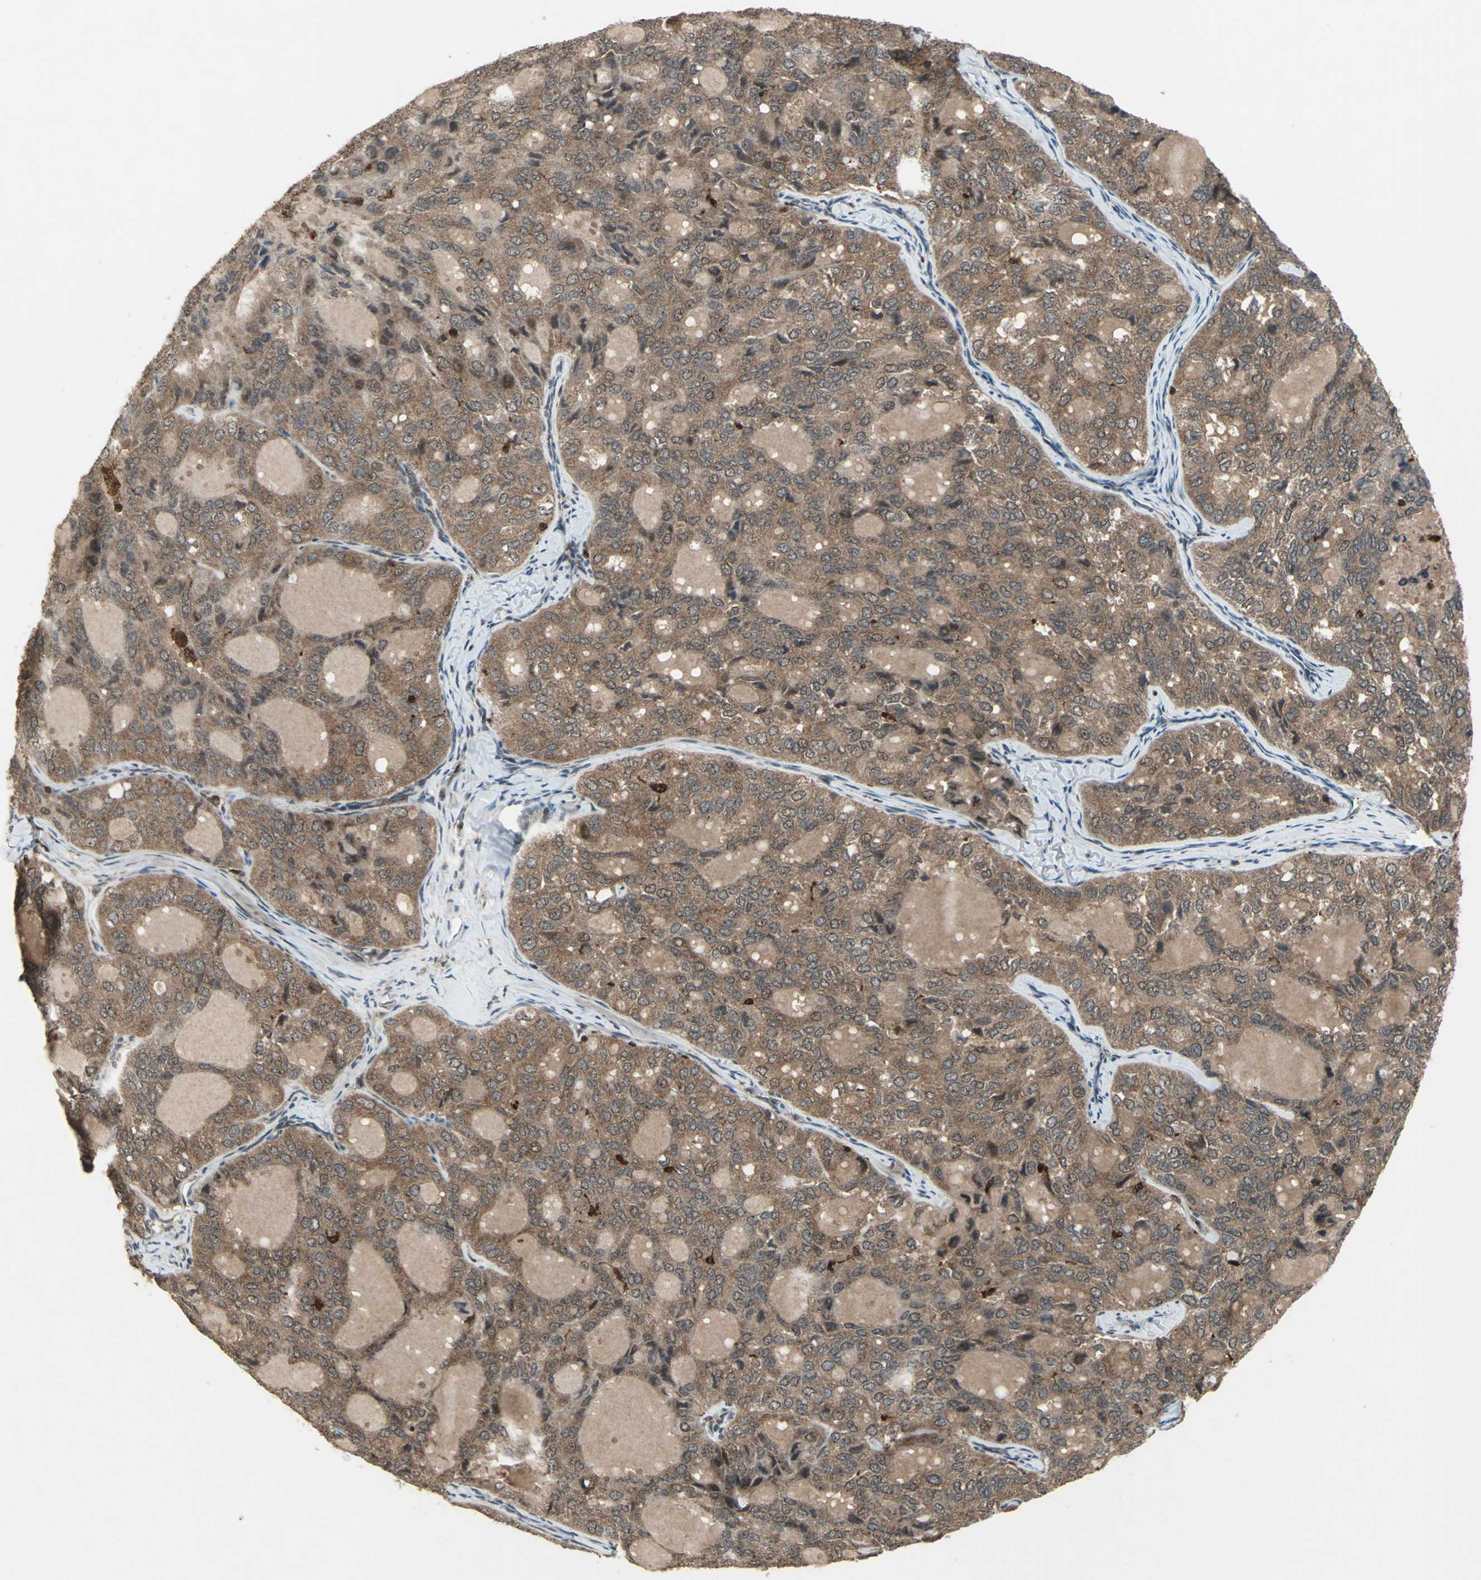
{"staining": {"intensity": "moderate", "quantity": ">75%", "location": "cytoplasmic/membranous"}, "tissue": "thyroid cancer", "cell_type": "Tumor cells", "image_type": "cancer", "snomed": [{"axis": "morphology", "description": "Follicular adenoma carcinoma, NOS"}, {"axis": "topography", "description": "Thyroid gland"}], "caption": "High-power microscopy captured an immunohistochemistry photomicrograph of follicular adenoma carcinoma (thyroid), revealing moderate cytoplasmic/membranous positivity in approximately >75% of tumor cells. The protein is stained brown, and the nuclei are stained in blue (DAB (3,3'-diaminobenzidine) IHC with brightfield microscopy, high magnification).", "gene": "PYCARD", "patient": {"sex": "male", "age": 75}}